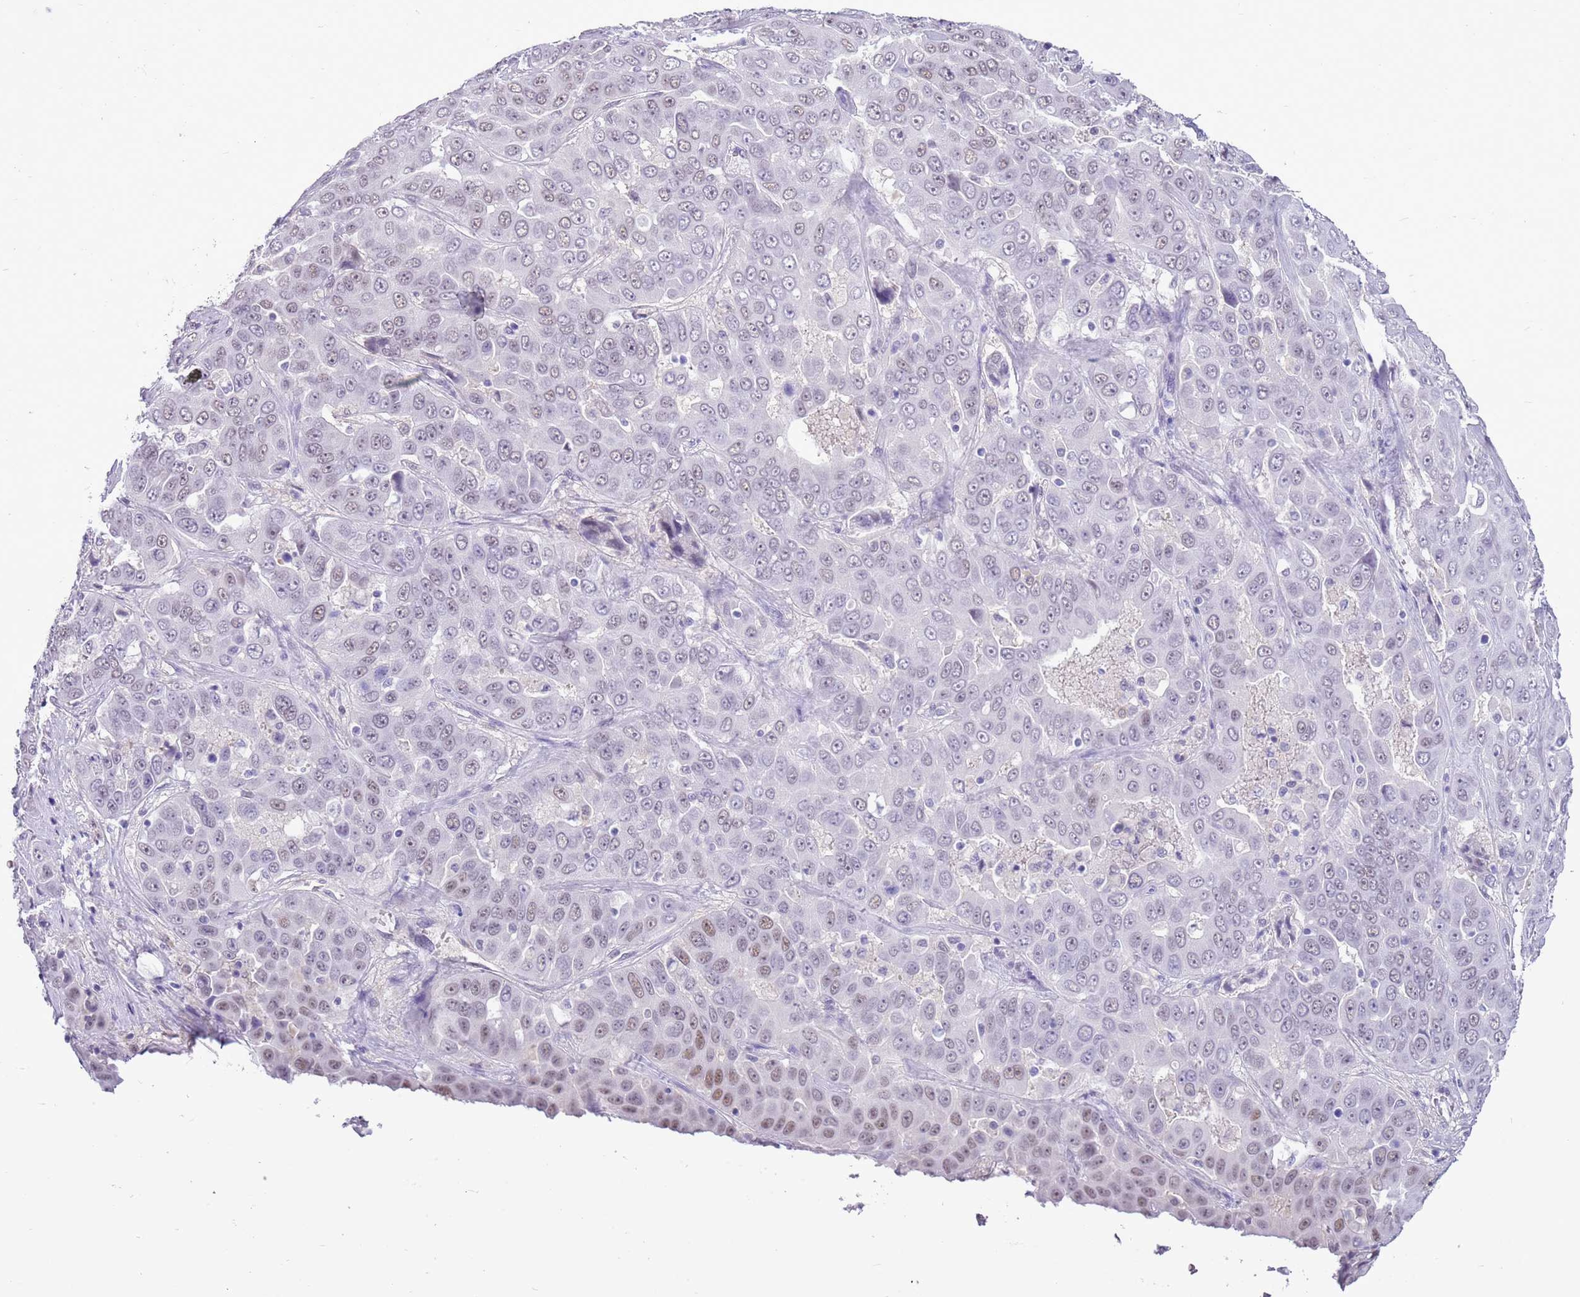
{"staining": {"intensity": "weak", "quantity": "<25%", "location": "nuclear"}, "tissue": "liver cancer", "cell_type": "Tumor cells", "image_type": "cancer", "snomed": [{"axis": "morphology", "description": "Cholangiocarcinoma"}, {"axis": "topography", "description": "Liver"}], "caption": "Immunohistochemistry of human liver cancer demonstrates no expression in tumor cells.", "gene": "PPP1R17", "patient": {"sex": "female", "age": 52}}